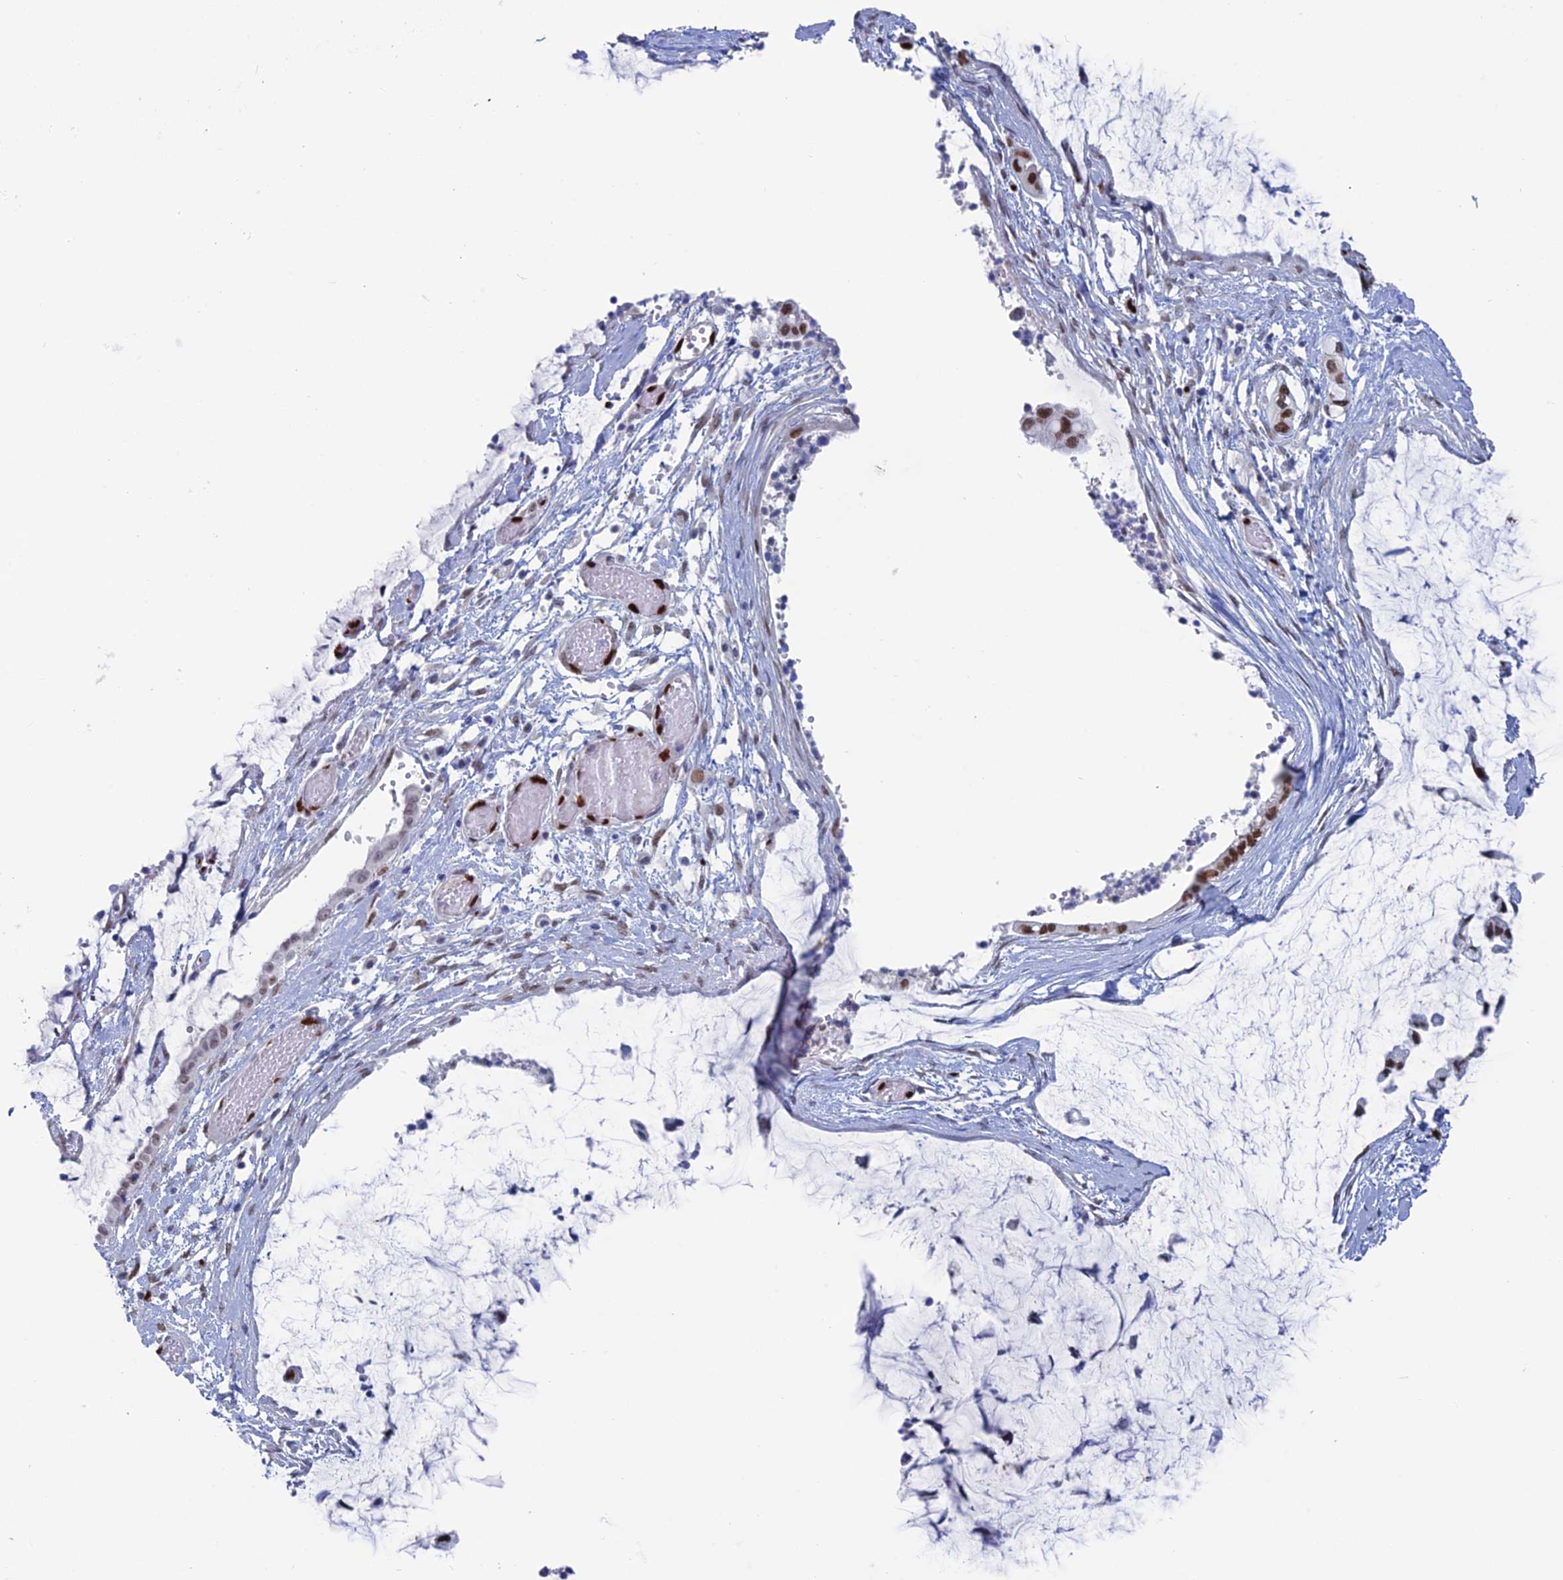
{"staining": {"intensity": "moderate", "quantity": ">75%", "location": "nuclear"}, "tissue": "ovarian cancer", "cell_type": "Tumor cells", "image_type": "cancer", "snomed": [{"axis": "morphology", "description": "Cystadenocarcinoma, mucinous, NOS"}, {"axis": "topography", "description": "Ovary"}], "caption": "Immunohistochemistry micrograph of neoplastic tissue: human ovarian cancer (mucinous cystadenocarcinoma) stained using IHC shows medium levels of moderate protein expression localized specifically in the nuclear of tumor cells, appearing as a nuclear brown color.", "gene": "NOL4L", "patient": {"sex": "female", "age": 39}}